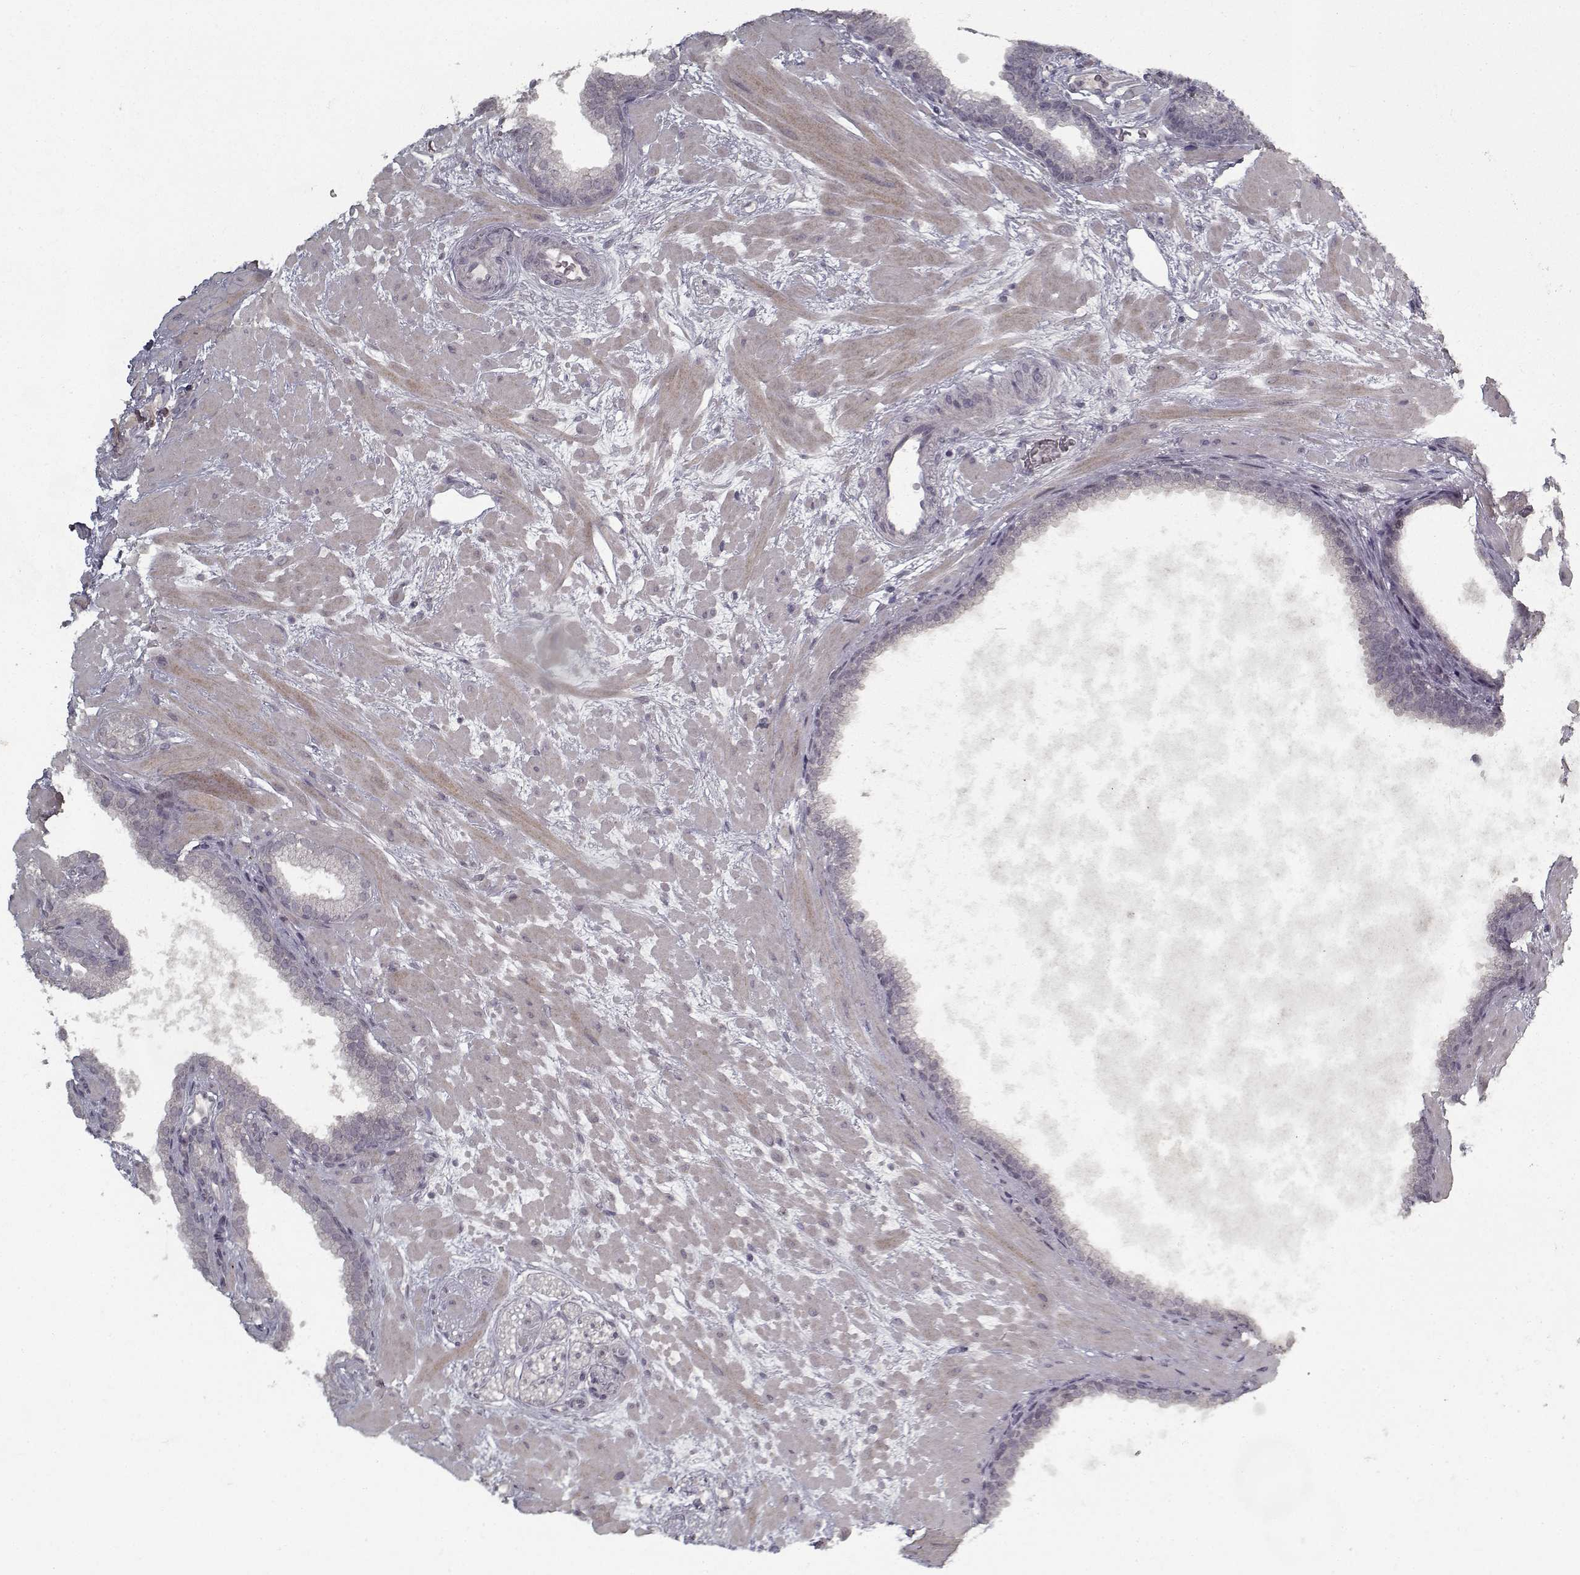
{"staining": {"intensity": "negative", "quantity": "none", "location": "none"}, "tissue": "prostate cancer", "cell_type": "Tumor cells", "image_type": "cancer", "snomed": [{"axis": "morphology", "description": "Adenocarcinoma, Low grade"}, {"axis": "topography", "description": "Prostate"}], "caption": "The histopathology image displays no staining of tumor cells in prostate cancer (low-grade adenocarcinoma).", "gene": "LAMA2", "patient": {"sex": "male", "age": 68}}